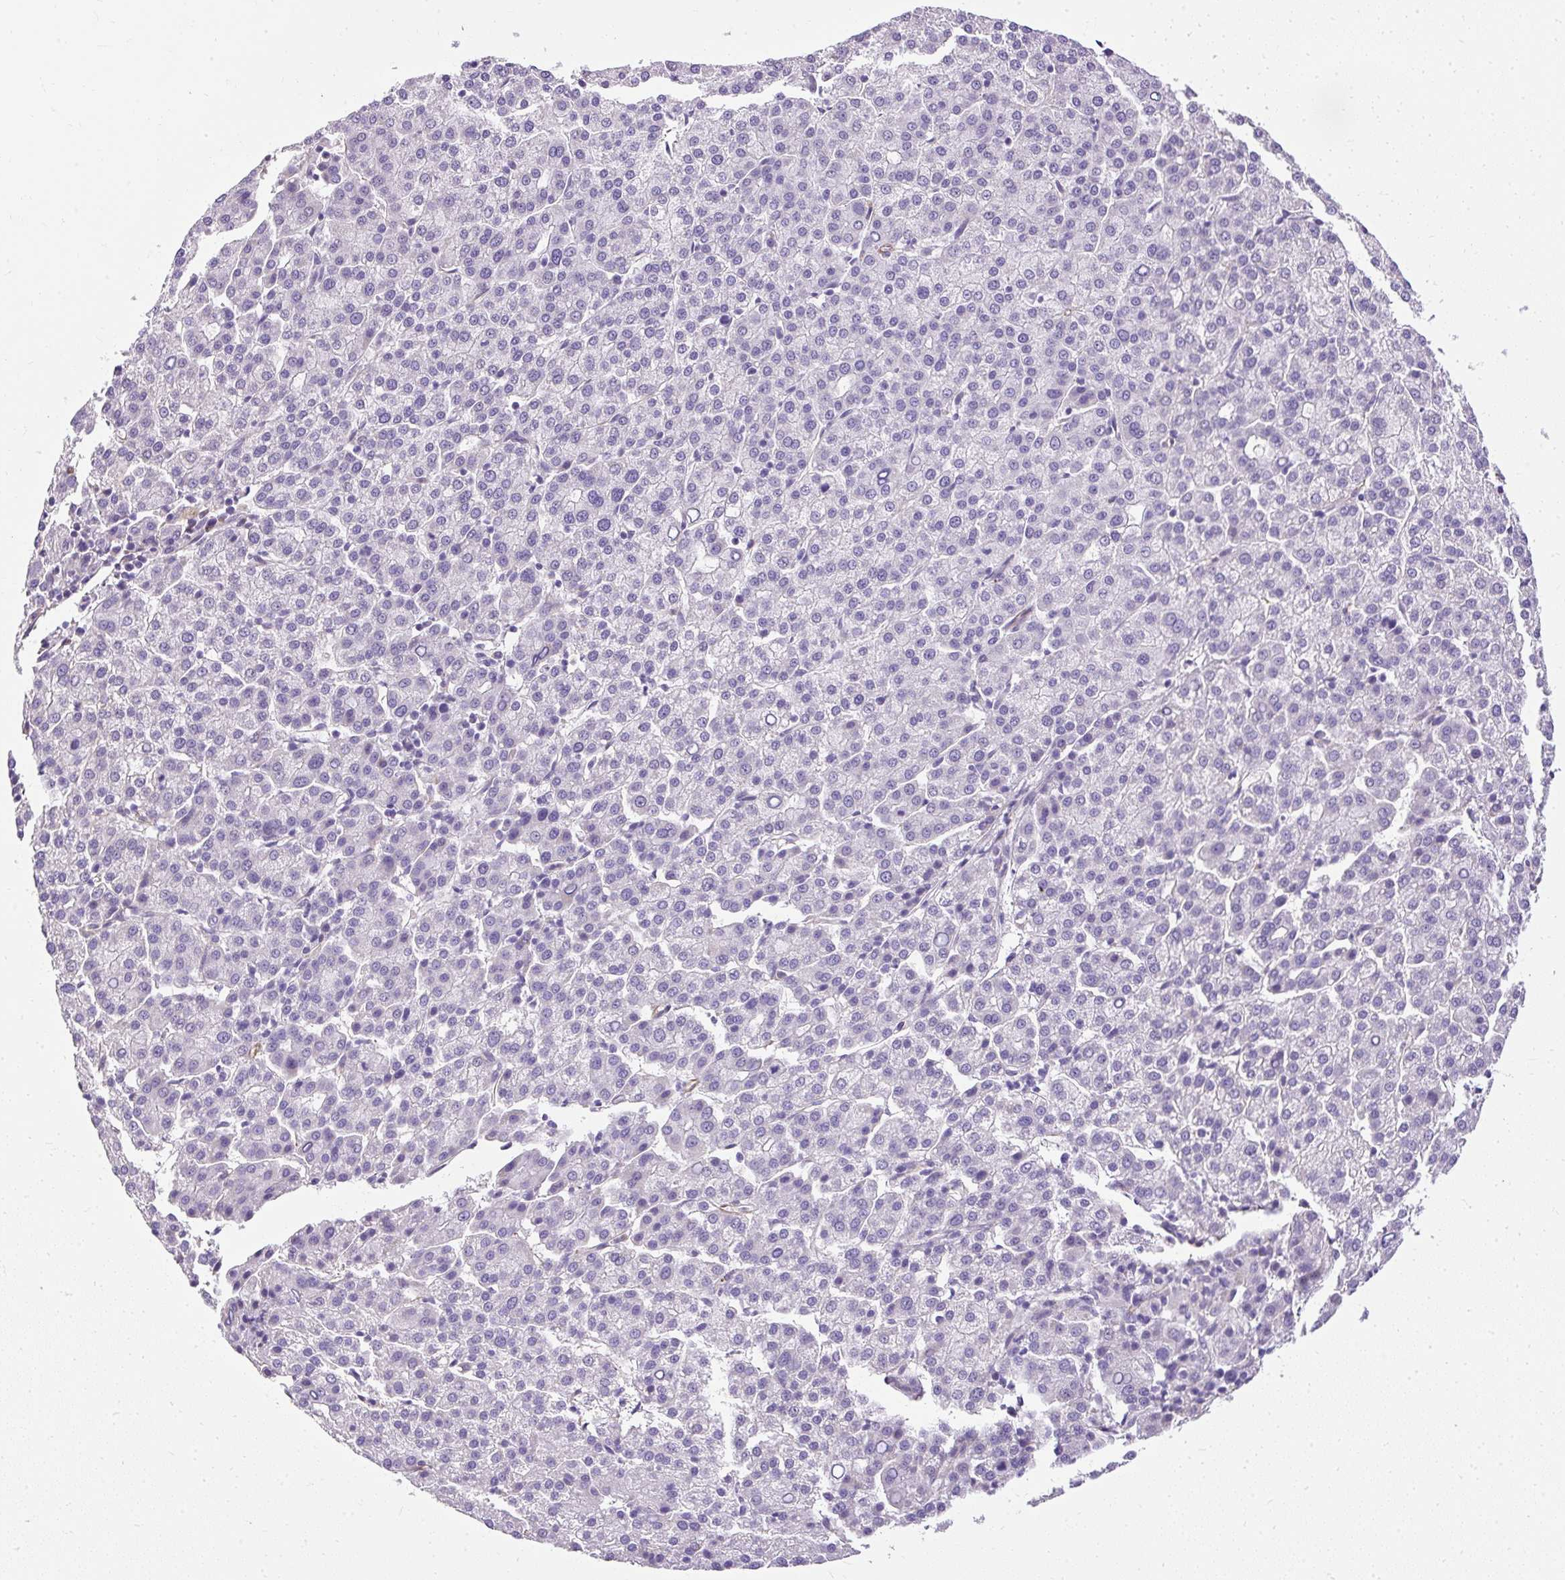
{"staining": {"intensity": "negative", "quantity": "none", "location": "none"}, "tissue": "liver cancer", "cell_type": "Tumor cells", "image_type": "cancer", "snomed": [{"axis": "morphology", "description": "Carcinoma, Hepatocellular, NOS"}, {"axis": "topography", "description": "Liver"}], "caption": "High magnification brightfield microscopy of liver hepatocellular carcinoma stained with DAB (3,3'-diaminobenzidine) (brown) and counterstained with hematoxylin (blue): tumor cells show no significant staining.", "gene": "PLS1", "patient": {"sex": "female", "age": 58}}